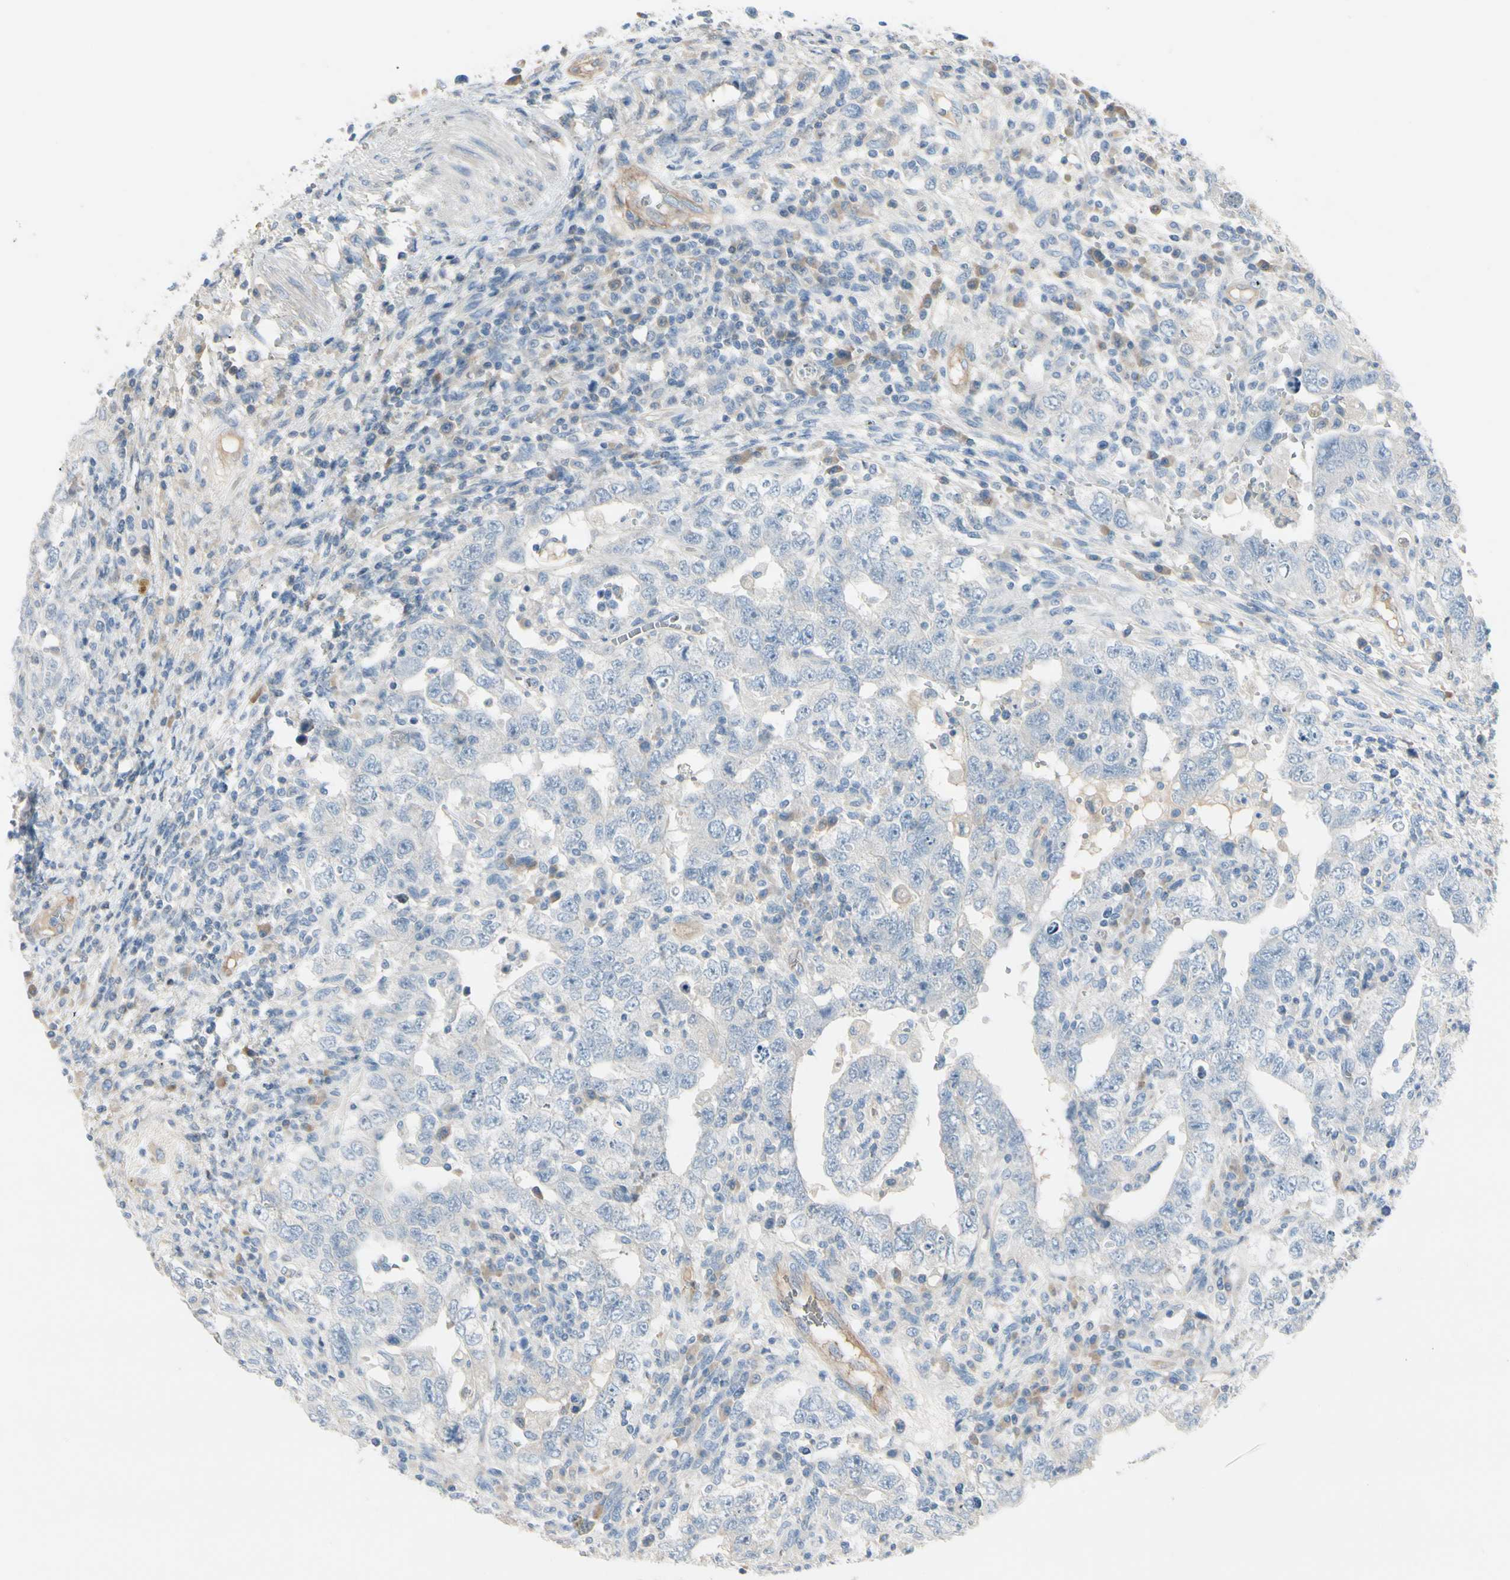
{"staining": {"intensity": "negative", "quantity": "none", "location": "none"}, "tissue": "testis cancer", "cell_type": "Tumor cells", "image_type": "cancer", "snomed": [{"axis": "morphology", "description": "Carcinoma, Embryonal, NOS"}, {"axis": "topography", "description": "Testis"}], "caption": "Image shows no protein positivity in tumor cells of embryonal carcinoma (testis) tissue. The staining was performed using DAB to visualize the protein expression in brown, while the nuclei were stained in blue with hematoxylin (Magnification: 20x).", "gene": "ITGA3", "patient": {"sex": "male", "age": 26}}